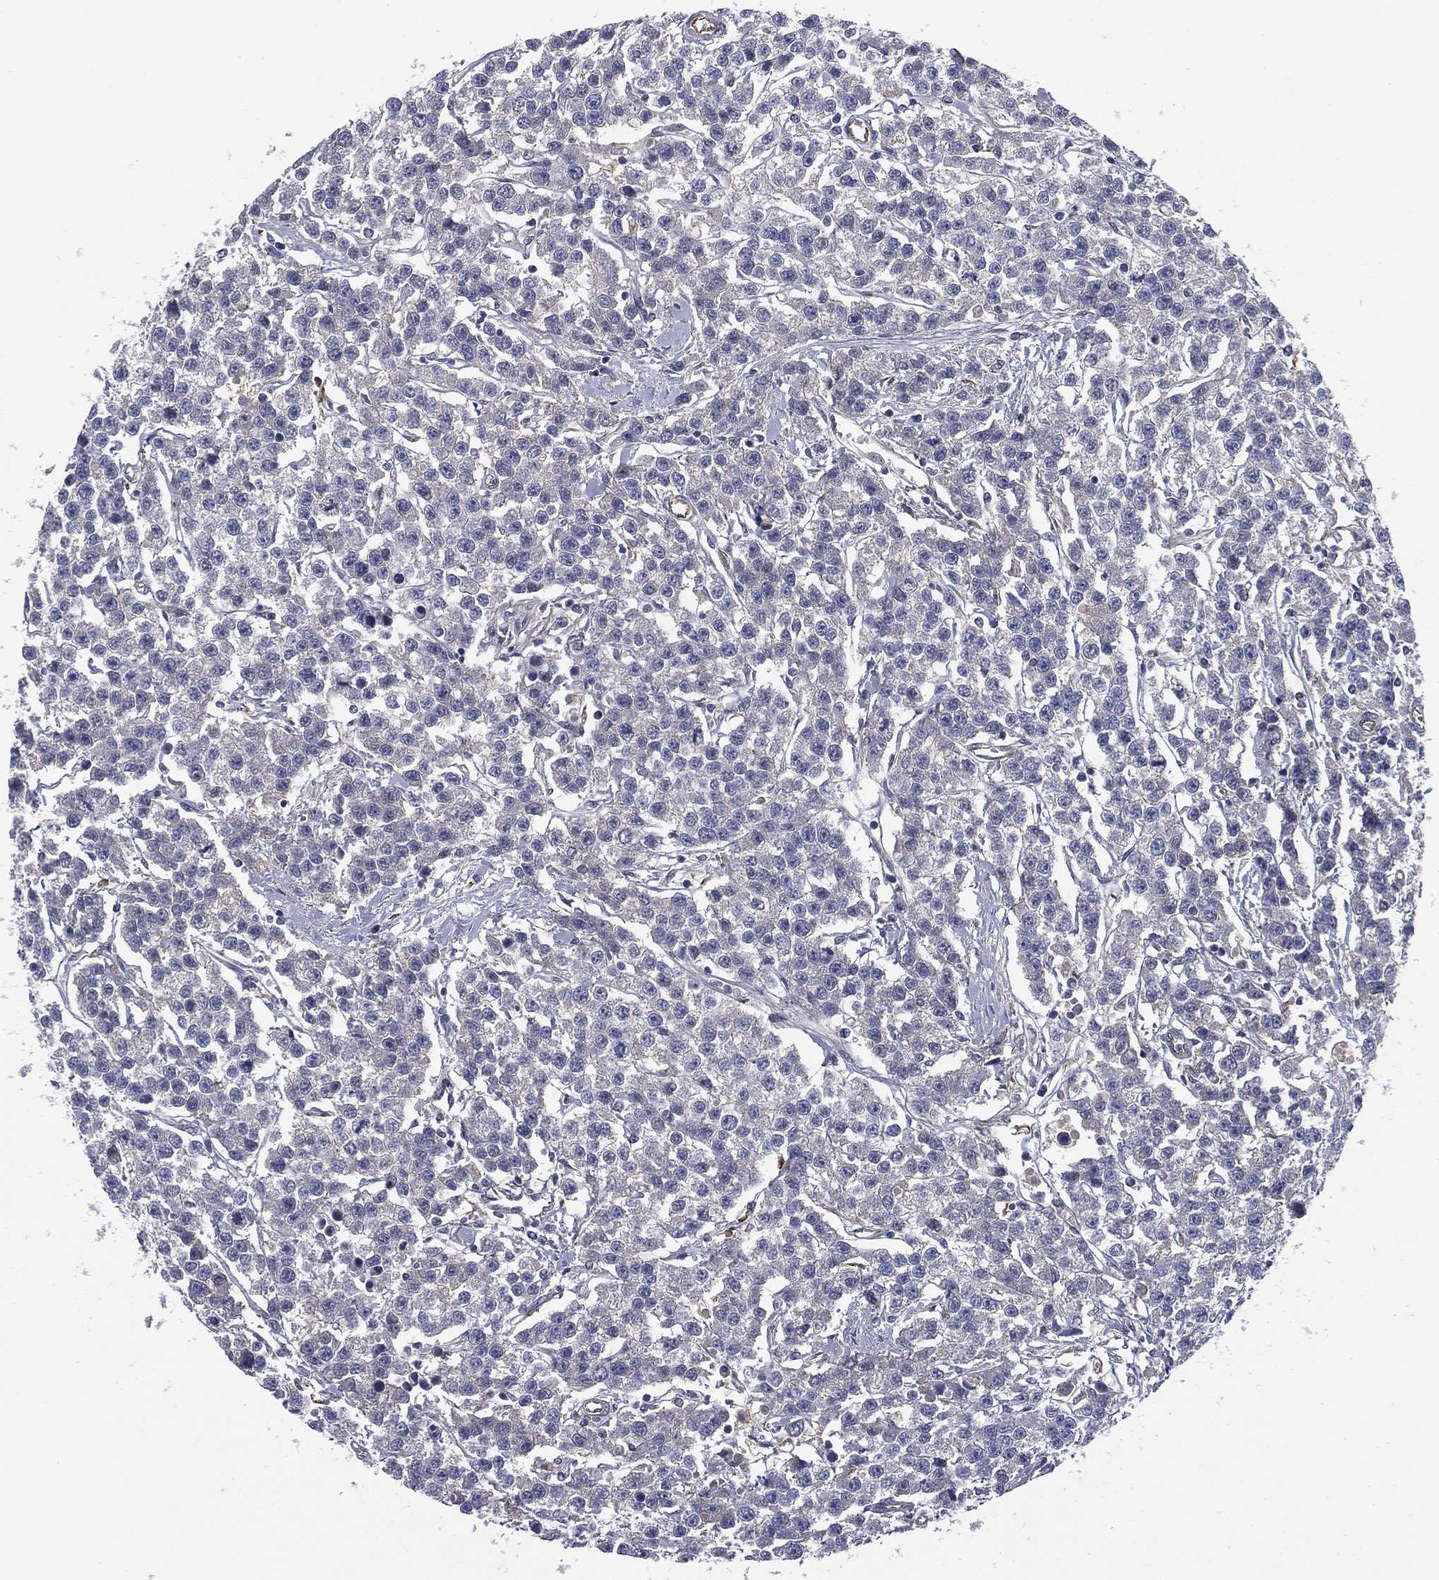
{"staining": {"intensity": "negative", "quantity": "none", "location": "none"}, "tissue": "testis cancer", "cell_type": "Tumor cells", "image_type": "cancer", "snomed": [{"axis": "morphology", "description": "Seminoma, NOS"}, {"axis": "topography", "description": "Testis"}], "caption": "Testis seminoma was stained to show a protein in brown. There is no significant positivity in tumor cells.", "gene": "SCUBE1", "patient": {"sex": "male", "age": 59}}